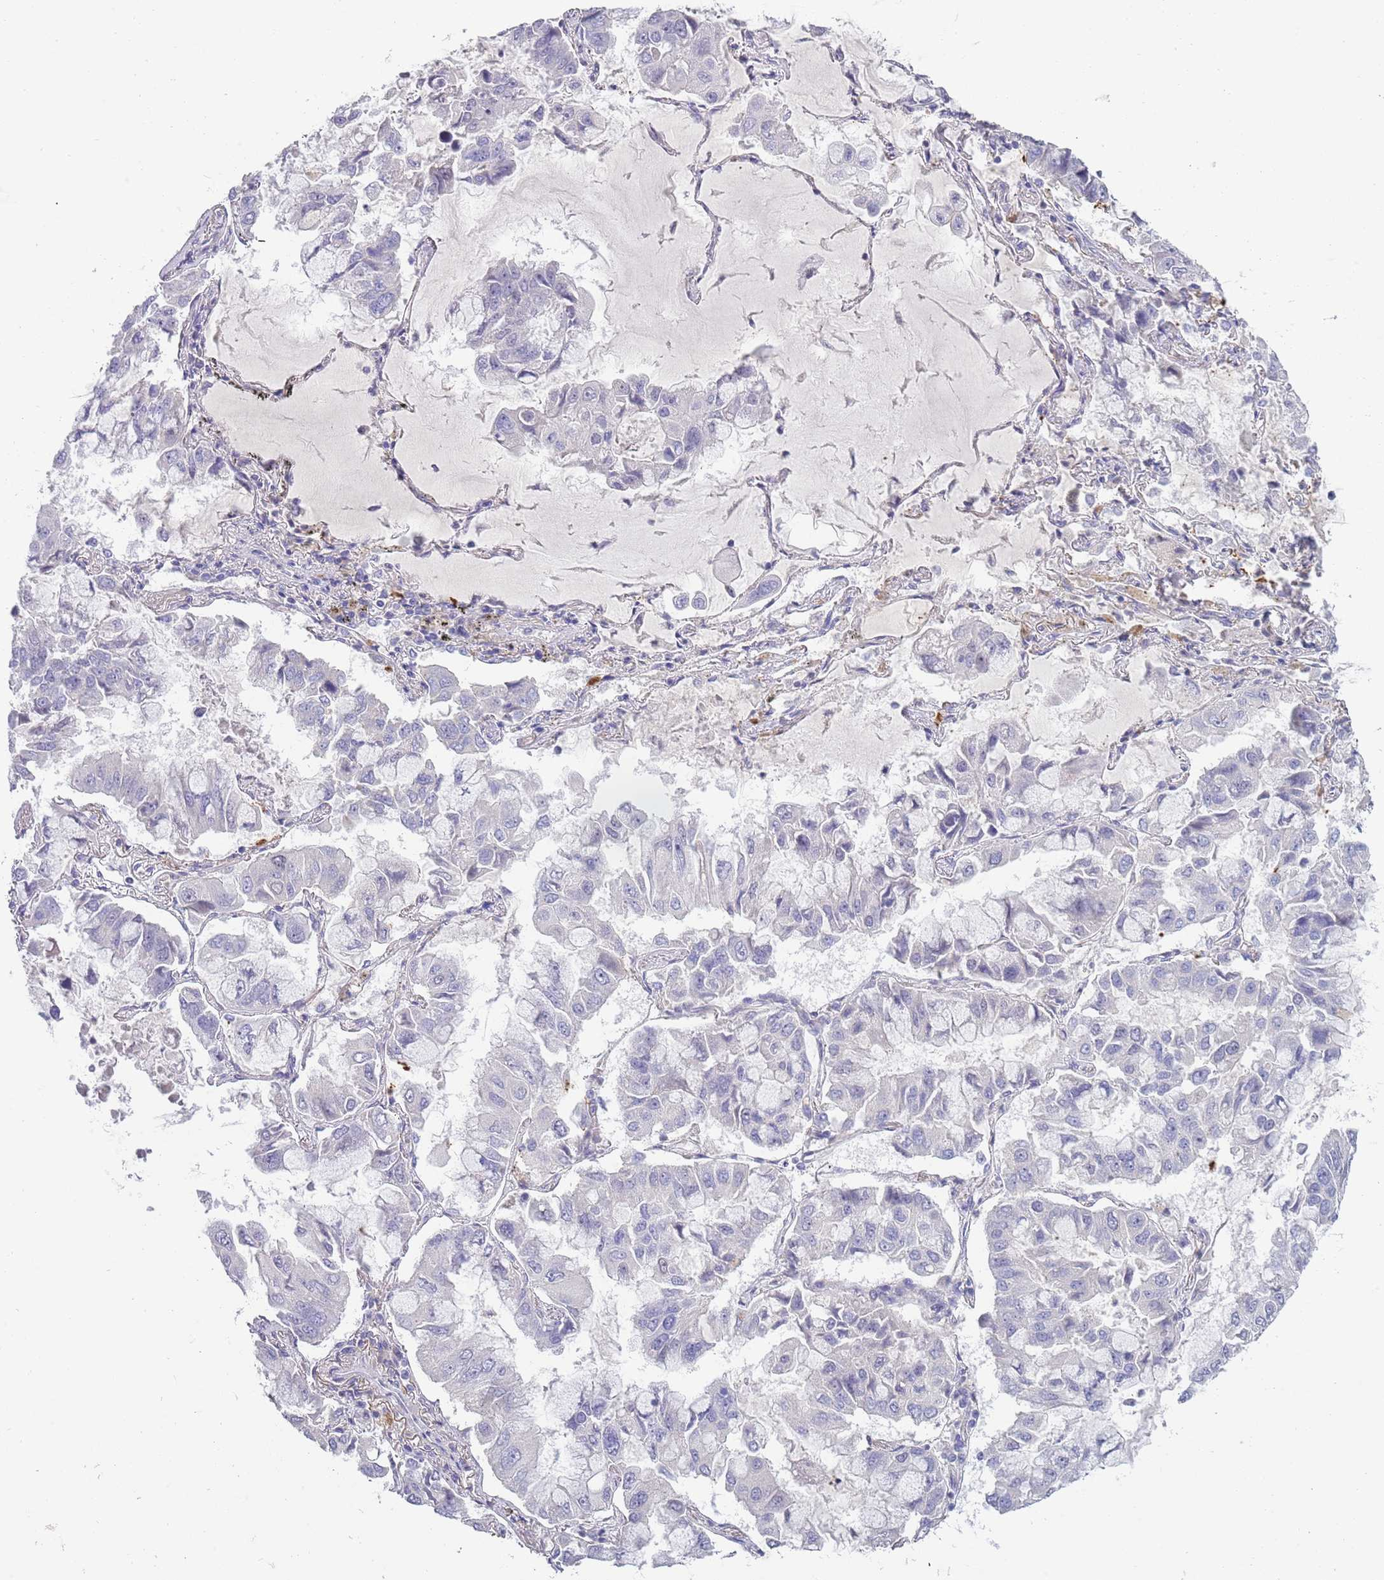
{"staining": {"intensity": "negative", "quantity": "none", "location": "none"}, "tissue": "lung cancer", "cell_type": "Tumor cells", "image_type": "cancer", "snomed": [{"axis": "morphology", "description": "Adenocarcinoma, NOS"}, {"axis": "topography", "description": "Lung"}], "caption": "Tumor cells show no significant protein expression in lung cancer (adenocarcinoma). Nuclei are stained in blue.", "gene": "PIMREG", "patient": {"sex": "male", "age": 64}}